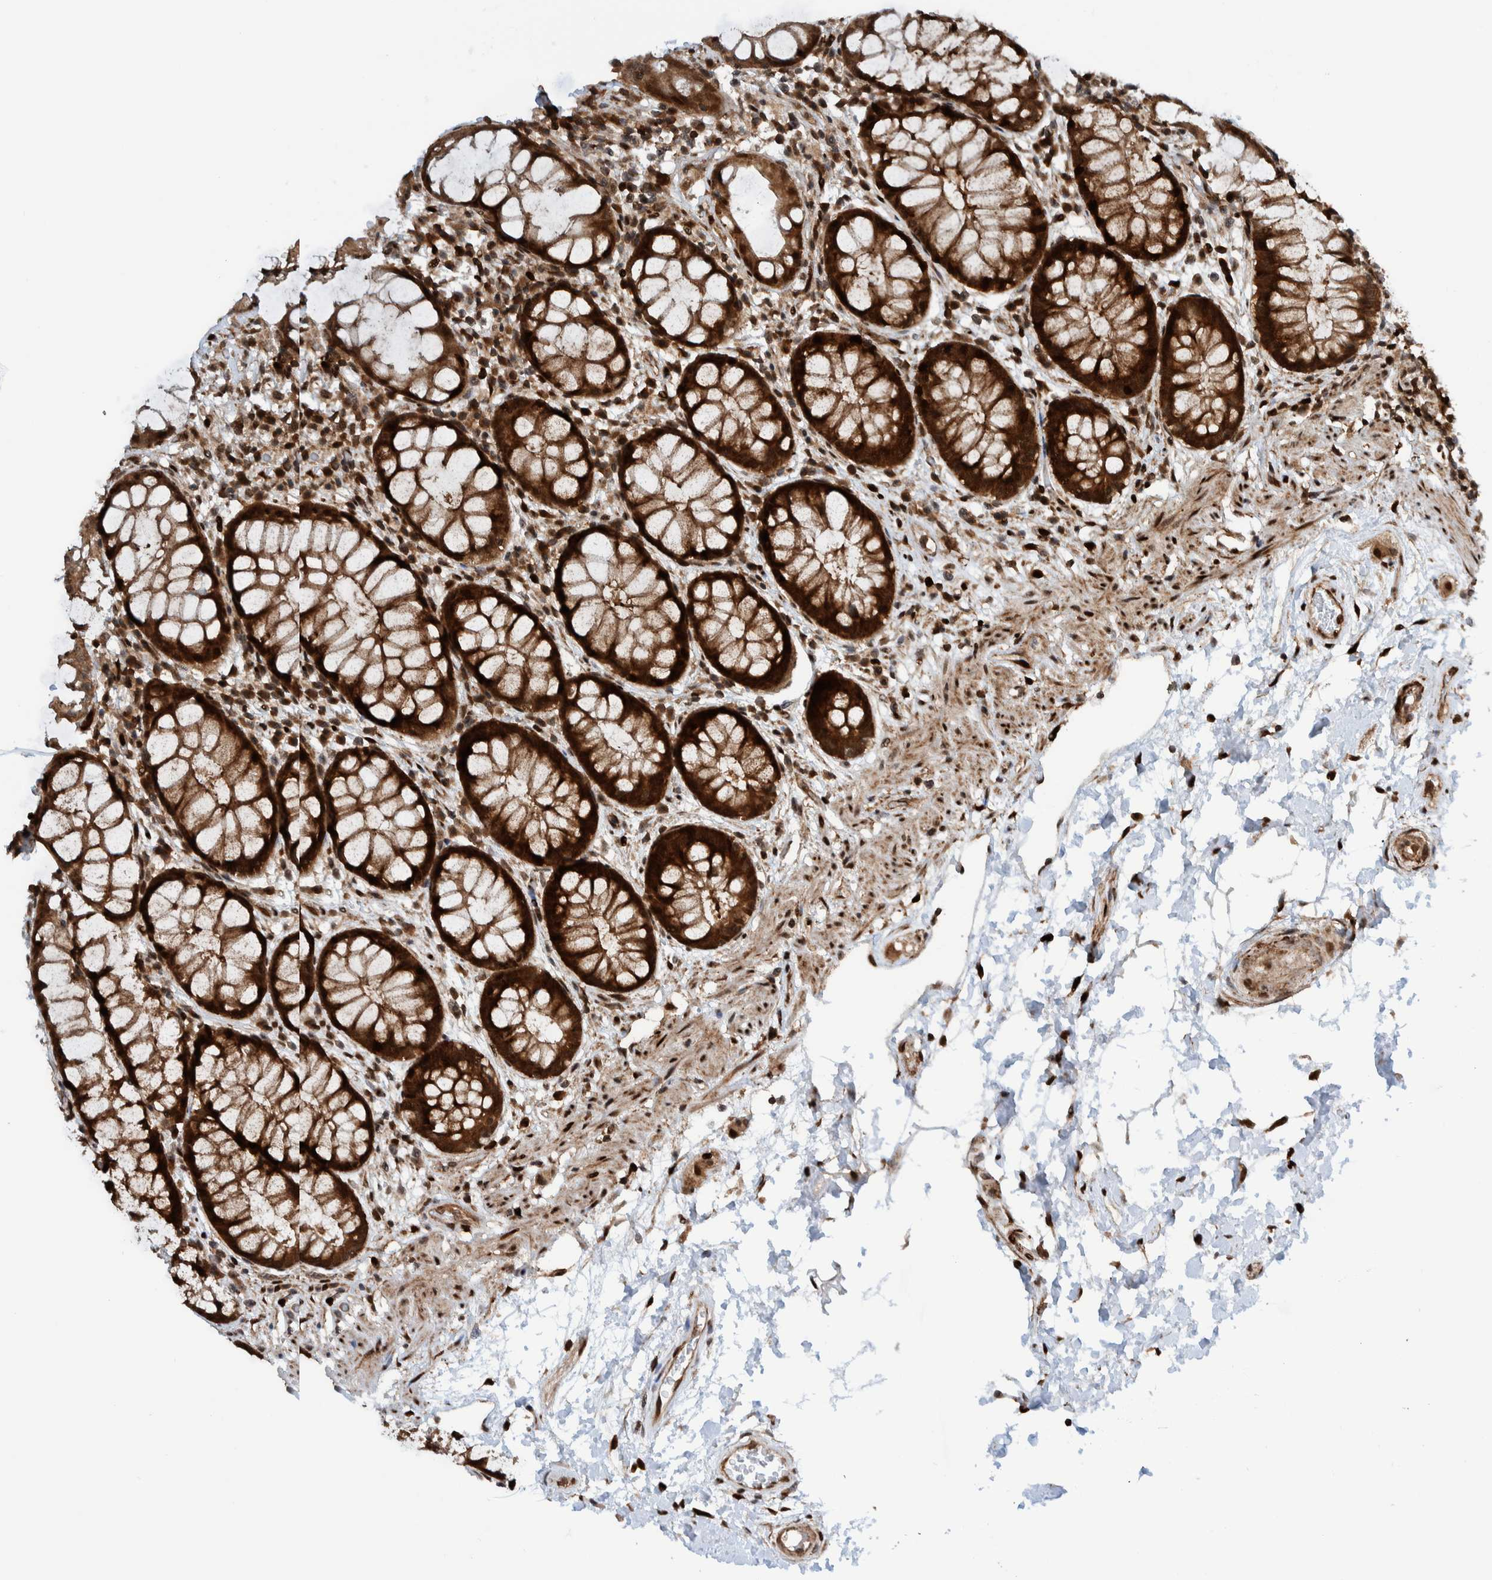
{"staining": {"intensity": "strong", "quantity": ">75%", "location": "cytoplasmic/membranous,nuclear"}, "tissue": "rectum", "cell_type": "Glandular cells", "image_type": "normal", "snomed": [{"axis": "morphology", "description": "Normal tissue, NOS"}, {"axis": "topography", "description": "Rectum"}], "caption": "IHC histopathology image of unremarkable rectum stained for a protein (brown), which demonstrates high levels of strong cytoplasmic/membranous,nuclear expression in about >75% of glandular cells.", "gene": "ZNF366", "patient": {"sex": "male", "age": 64}}